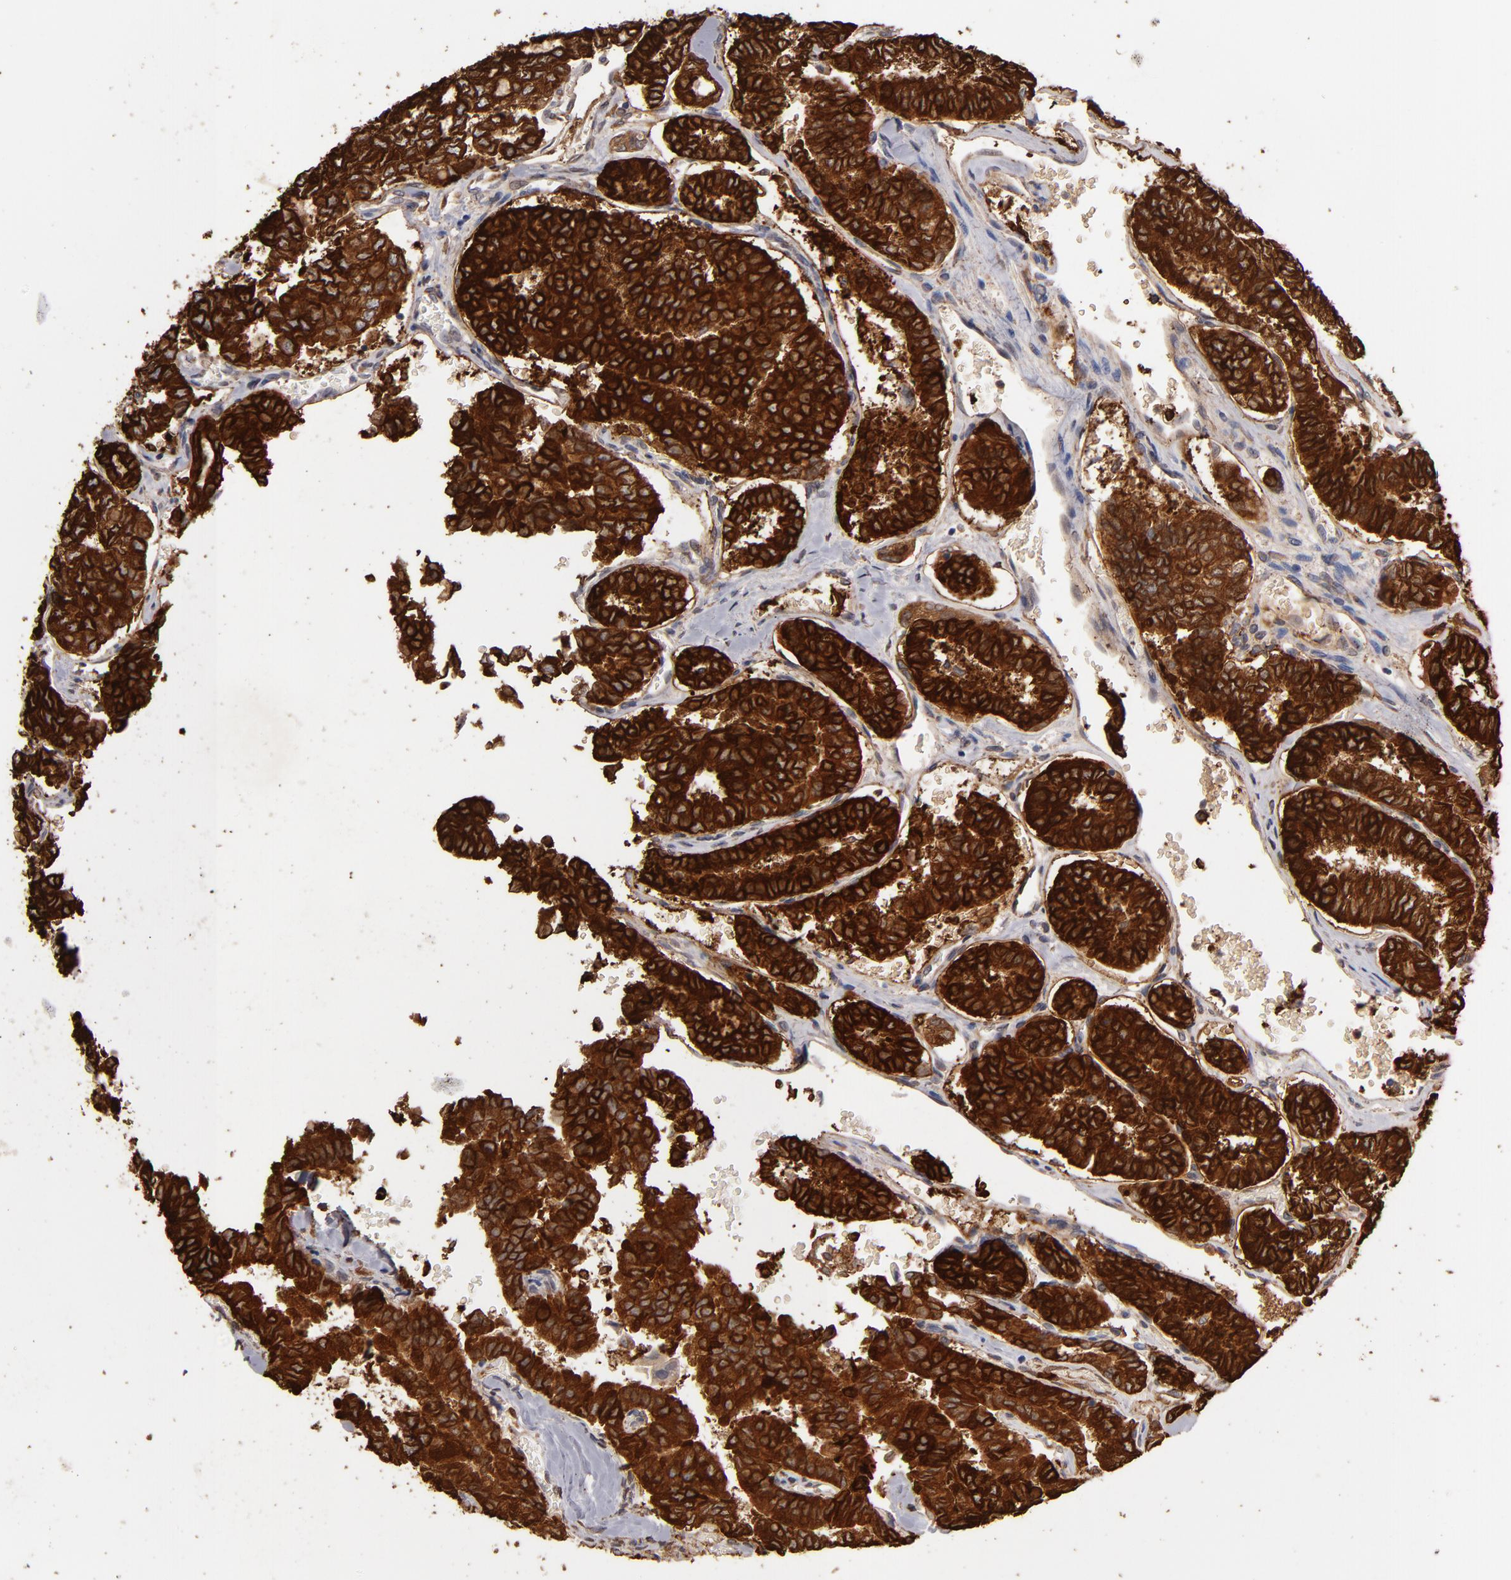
{"staining": {"intensity": "strong", "quantity": ">75%", "location": "cytoplasmic/membranous"}, "tissue": "thyroid cancer", "cell_type": "Tumor cells", "image_type": "cancer", "snomed": [{"axis": "morphology", "description": "Papillary adenocarcinoma, NOS"}, {"axis": "topography", "description": "Thyroid gland"}], "caption": "Approximately >75% of tumor cells in papillary adenocarcinoma (thyroid) reveal strong cytoplasmic/membranous protein positivity as visualized by brown immunohistochemical staining.", "gene": "PGRMC1", "patient": {"sex": "female", "age": 35}}